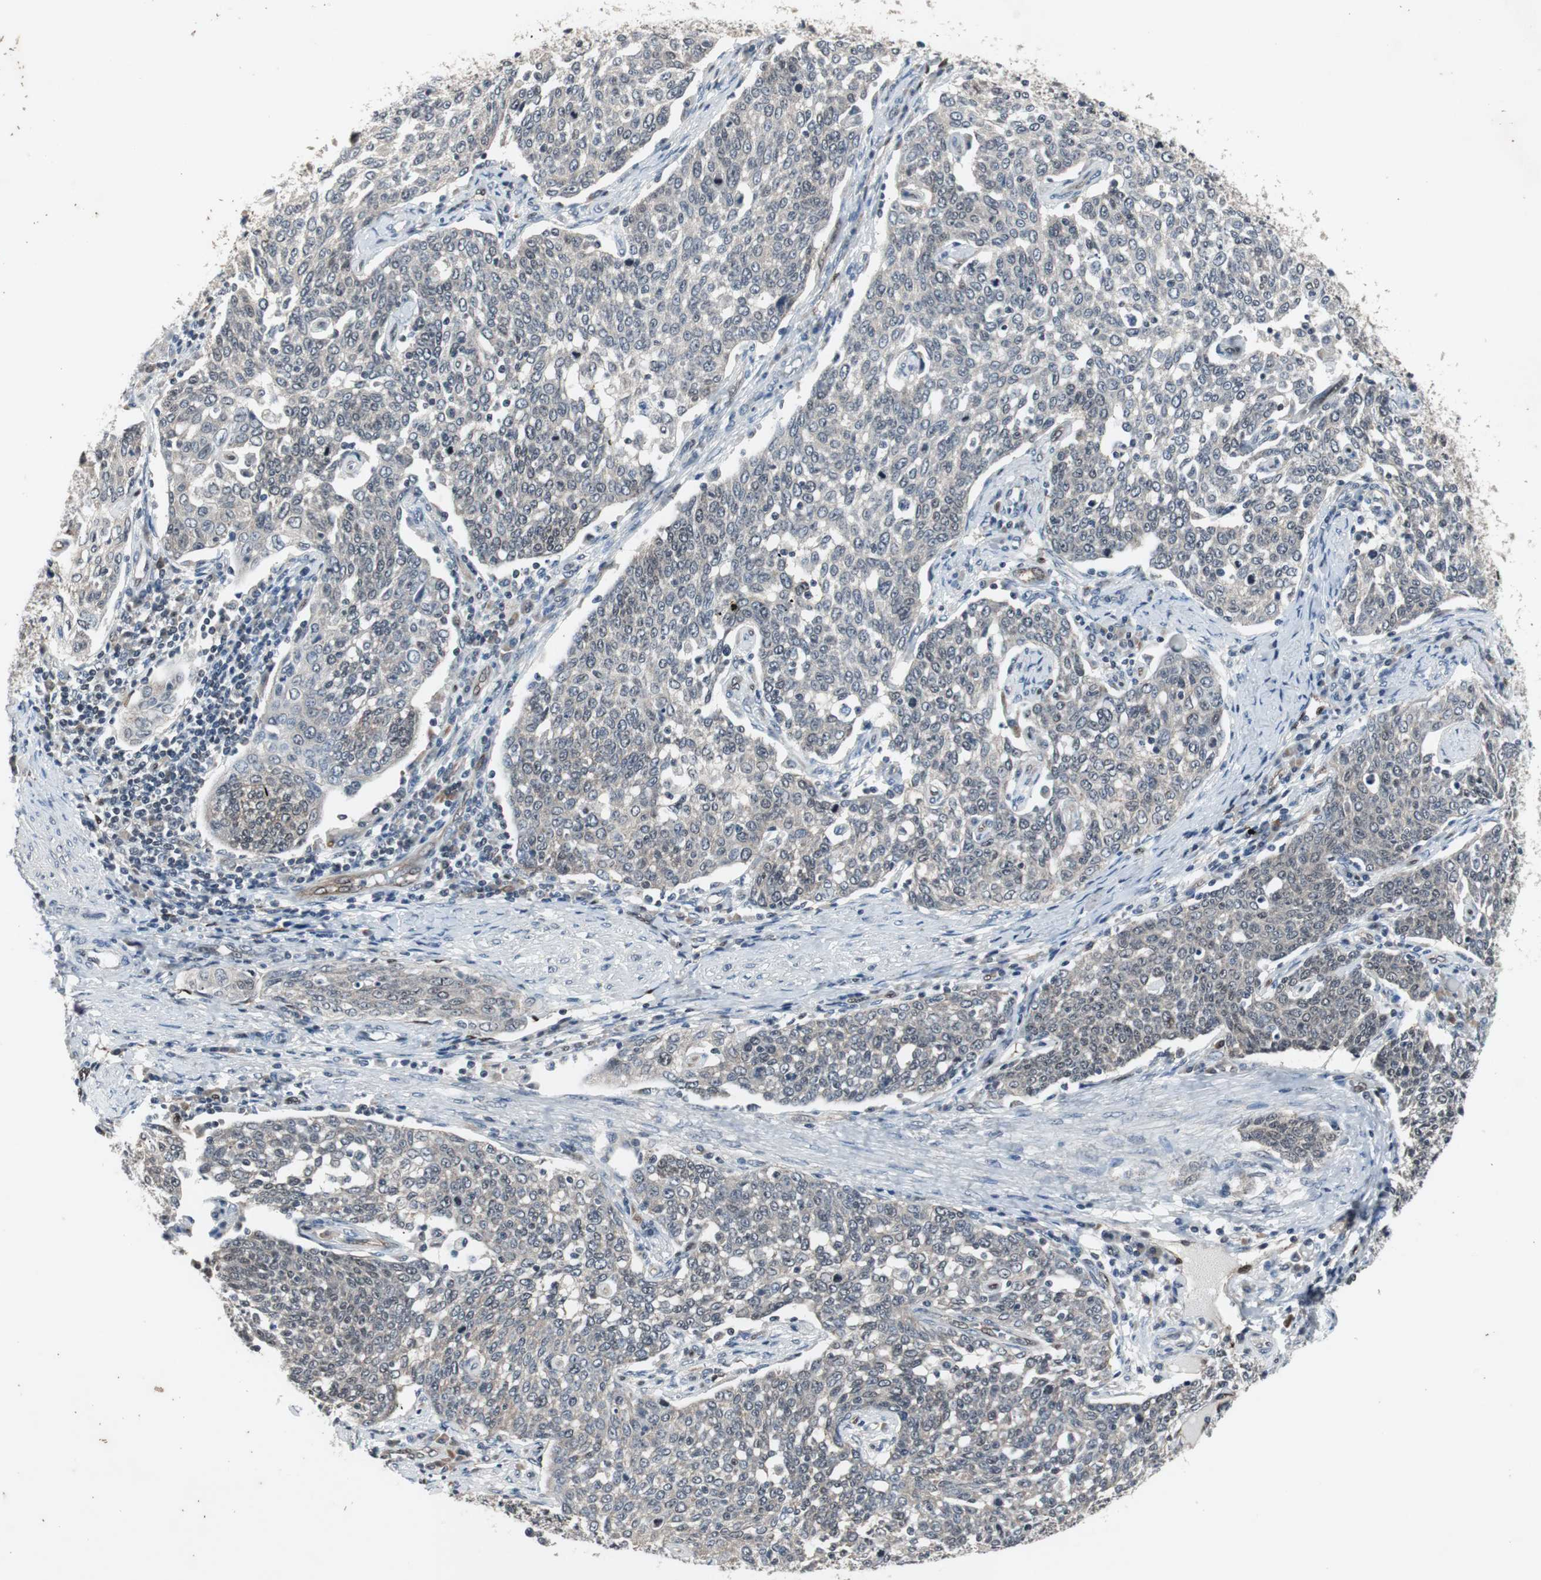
{"staining": {"intensity": "weak", "quantity": ">75%", "location": "cytoplasmic/membranous"}, "tissue": "cervical cancer", "cell_type": "Tumor cells", "image_type": "cancer", "snomed": [{"axis": "morphology", "description": "Squamous cell carcinoma, NOS"}, {"axis": "topography", "description": "Cervix"}], "caption": "A high-resolution photomicrograph shows immunohistochemistry (IHC) staining of cervical squamous cell carcinoma, which displays weak cytoplasmic/membranous staining in approximately >75% of tumor cells.", "gene": "SMAD1", "patient": {"sex": "female", "age": 34}}